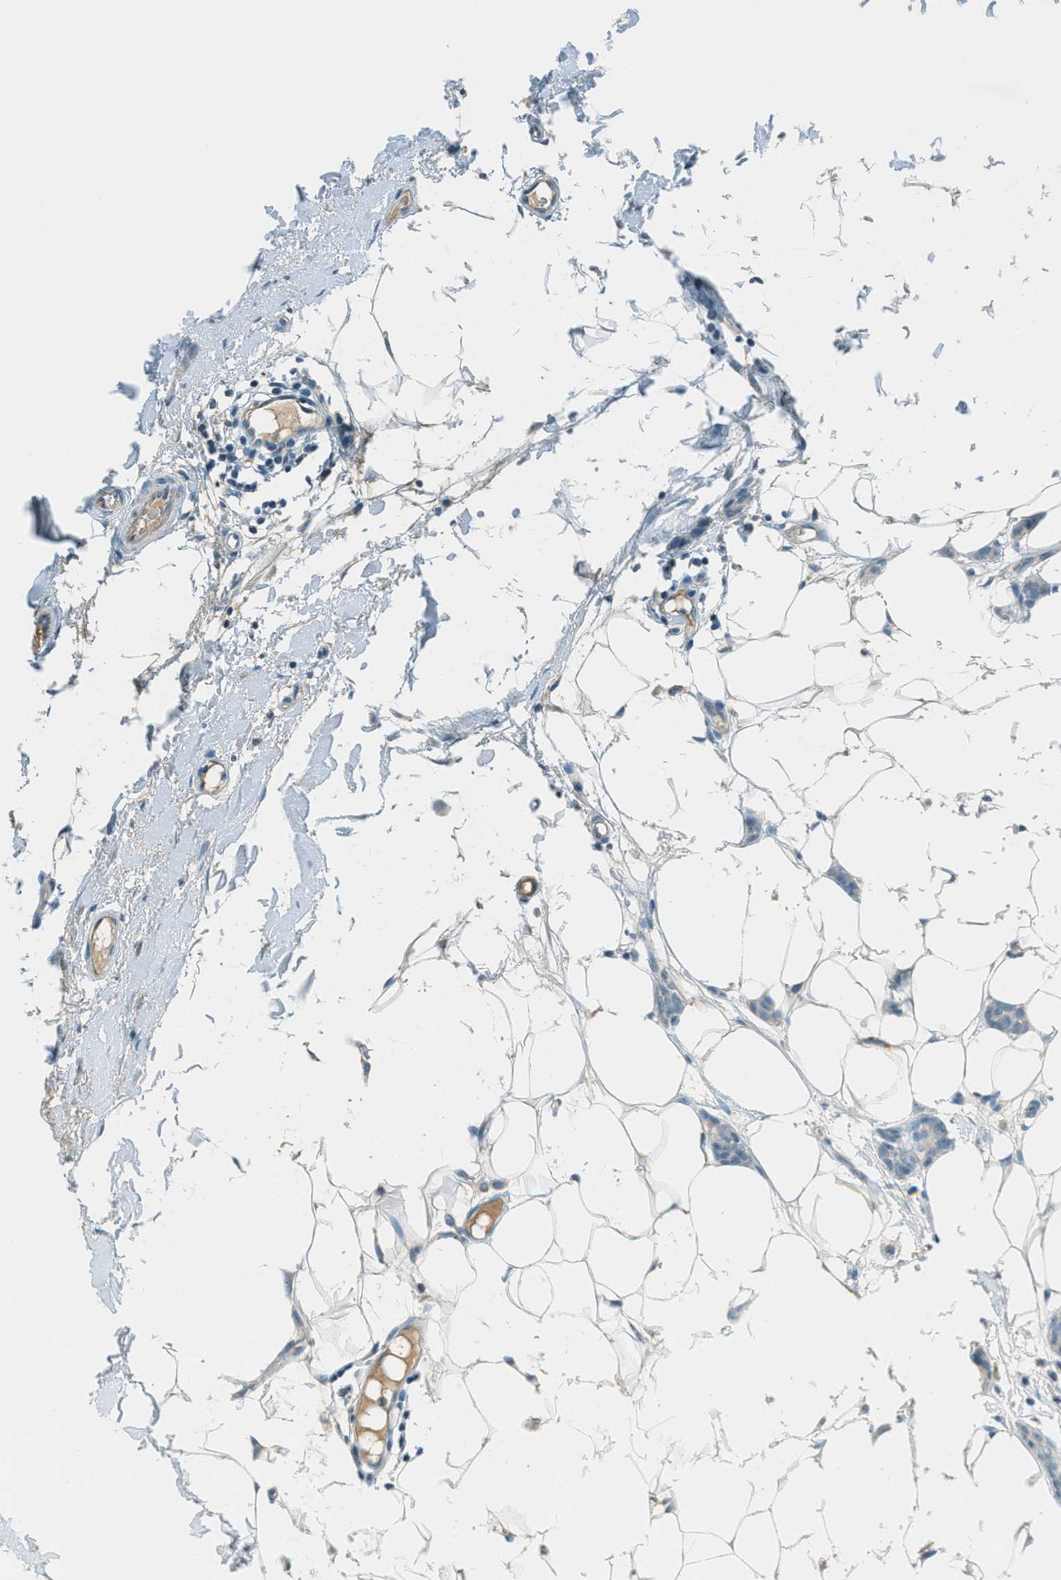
{"staining": {"intensity": "negative", "quantity": "none", "location": "none"}, "tissue": "breast cancer", "cell_type": "Tumor cells", "image_type": "cancer", "snomed": [{"axis": "morphology", "description": "Lobular carcinoma"}, {"axis": "topography", "description": "Skin"}, {"axis": "topography", "description": "Breast"}], "caption": "Immunohistochemistry (IHC) image of neoplastic tissue: breast lobular carcinoma stained with DAB (3,3'-diaminobenzidine) demonstrates no significant protein positivity in tumor cells. The staining was performed using DAB (3,3'-diaminobenzidine) to visualize the protein expression in brown, while the nuclei were stained in blue with hematoxylin (Magnification: 20x).", "gene": "MSLN", "patient": {"sex": "female", "age": 46}}